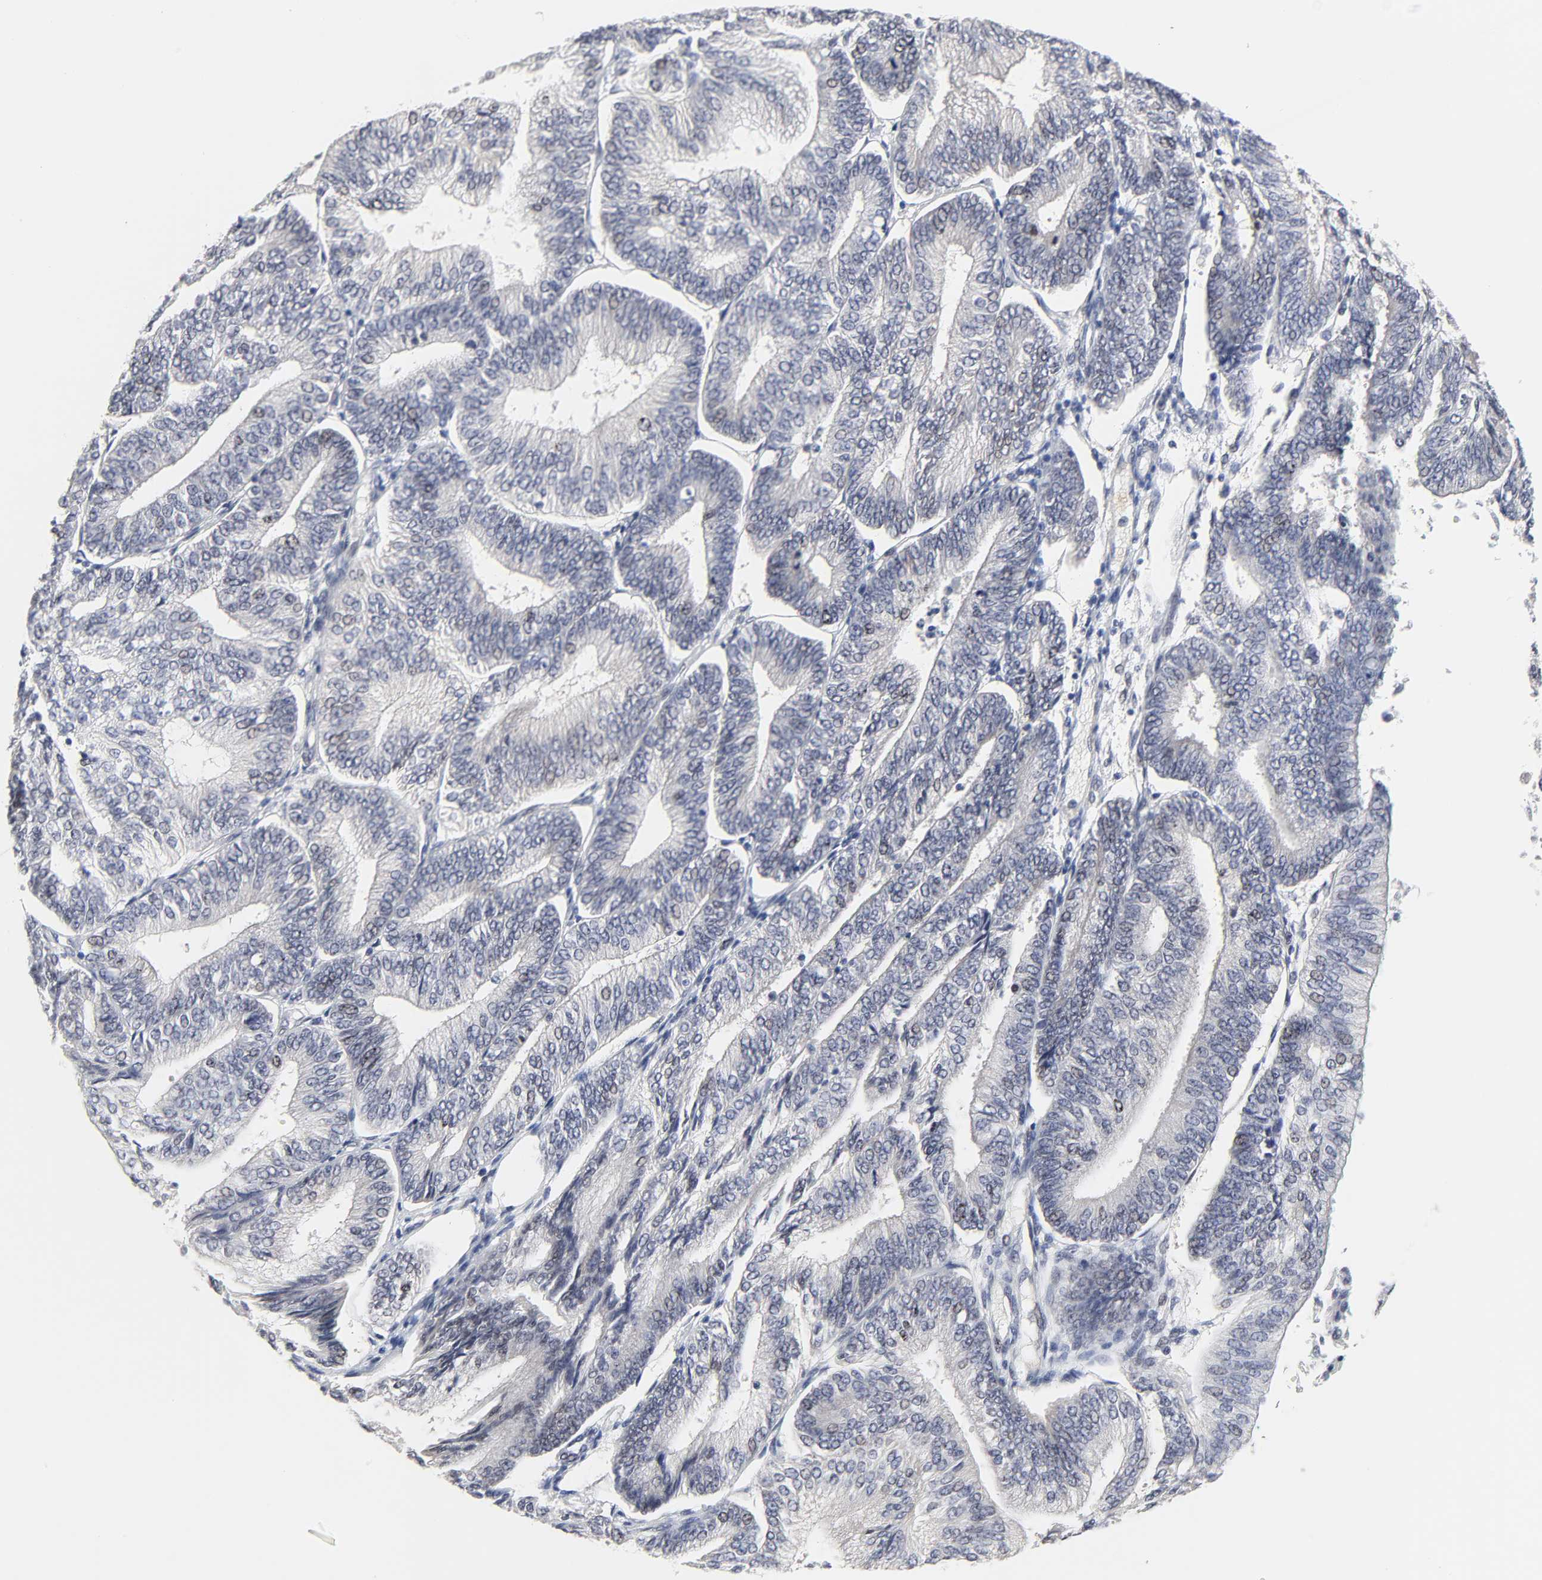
{"staining": {"intensity": "weak", "quantity": "<25%", "location": "nuclear"}, "tissue": "endometrial cancer", "cell_type": "Tumor cells", "image_type": "cancer", "snomed": [{"axis": "morphology", "description": "Adenocarcinoma, NOS"}, {"axis": "topography", "description": "Endometrium"}], "caption": "Photomicrograph shows no significant protein expression in tumor cells of endometrial adenocarcinoma.", "gene": "ZNF589", "patient": {"sex": "female", "age": 55}}